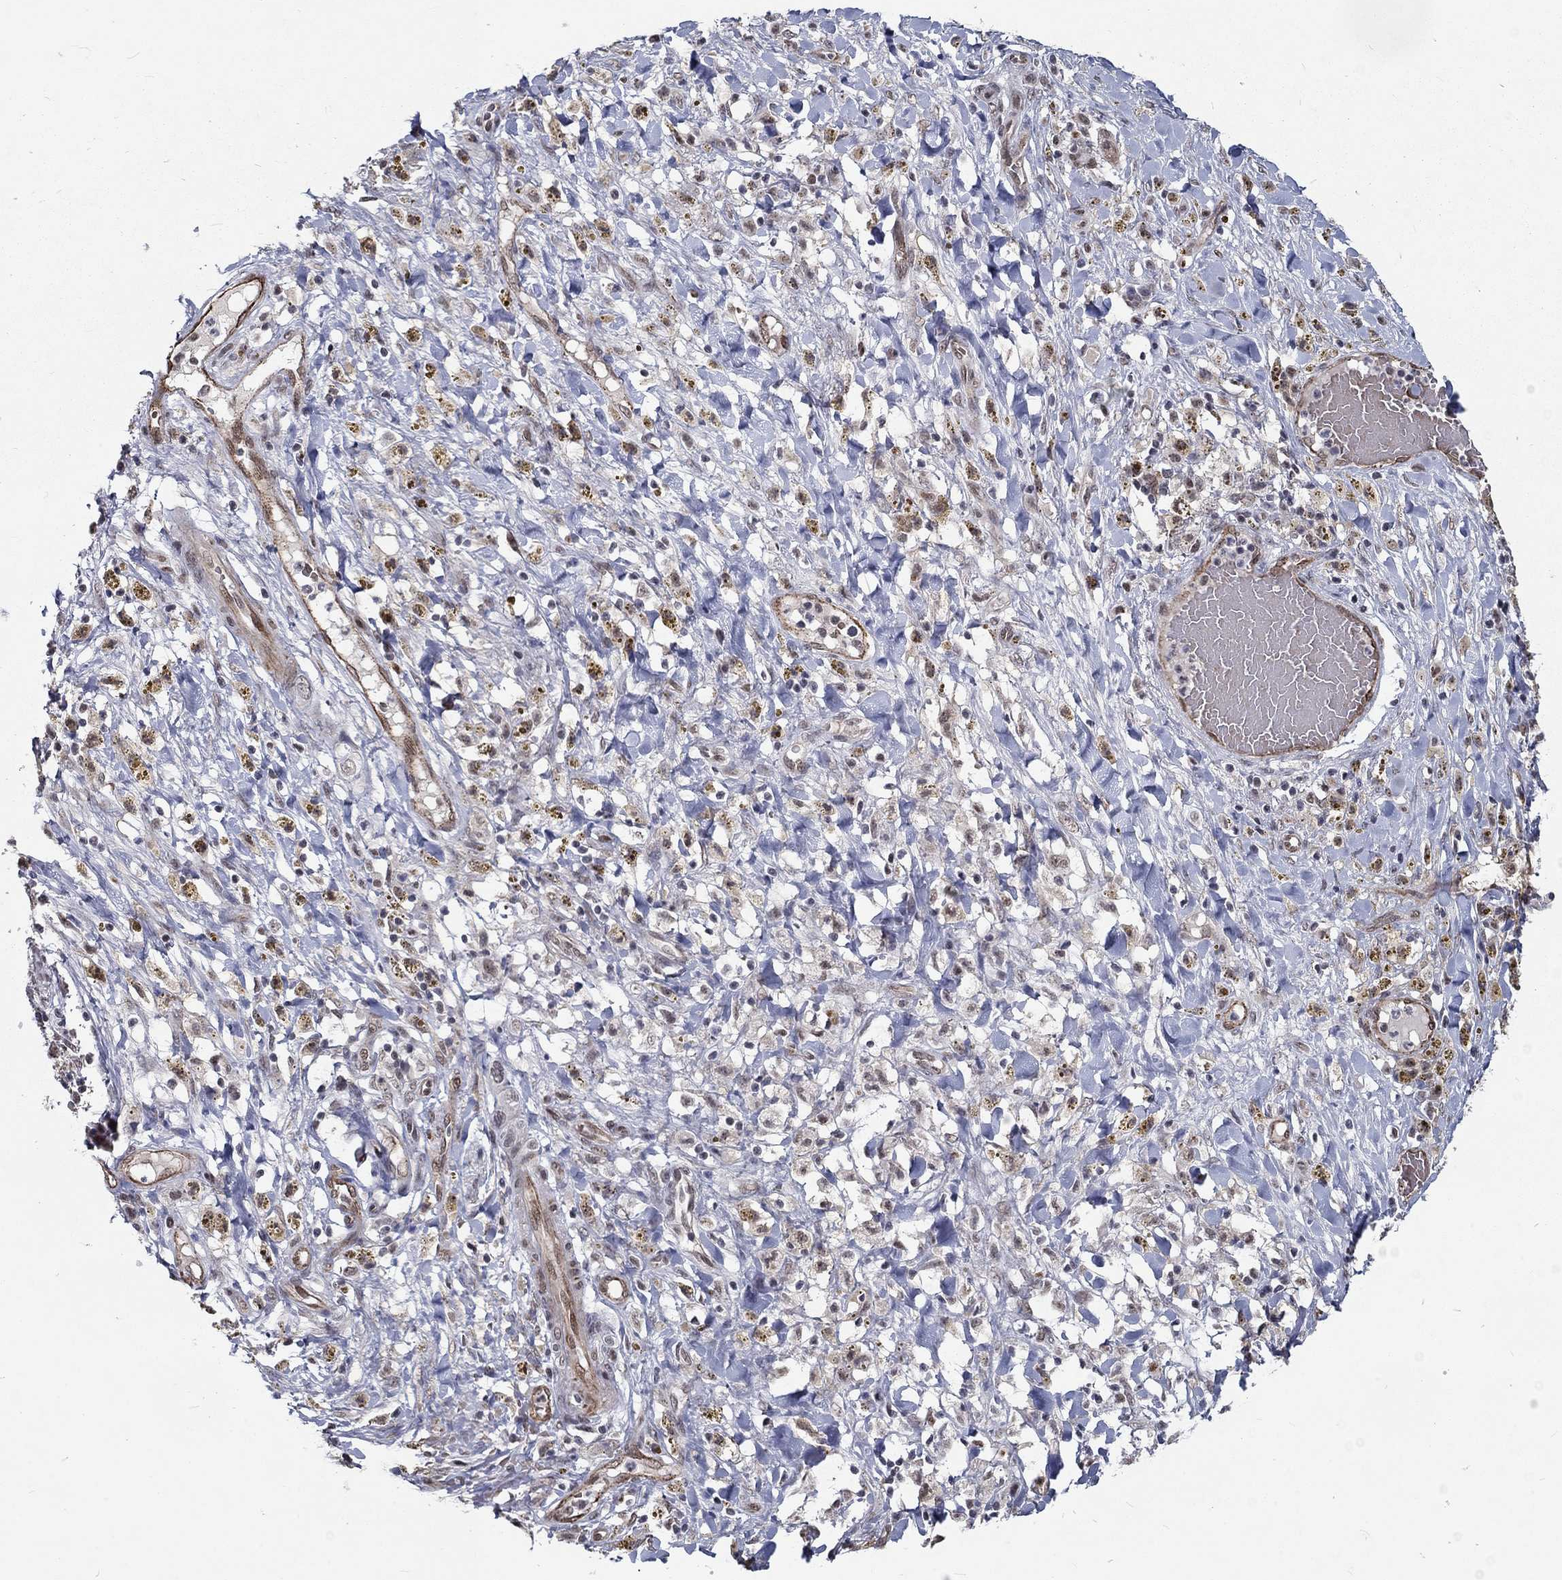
{"staining": {"intensity": "moderate", "quantity": "<25%", "location": "nuclear"}, "tissue": "melanoma", "cell_type": "Tumor cells", "image_type": "cancer", "snomed": [{"axis": "morphology", "description": "Malignant melanoma, NOS"}, {"axis": "topography", "description": "Skin"}], "caption": "Human malignant melanoma stained with a brown dye exhibits moderate nuclear positive staining in about <25% of tumor cells.", "gene": "ZBED1", "patient": {"sex": "female", "age": 91}}